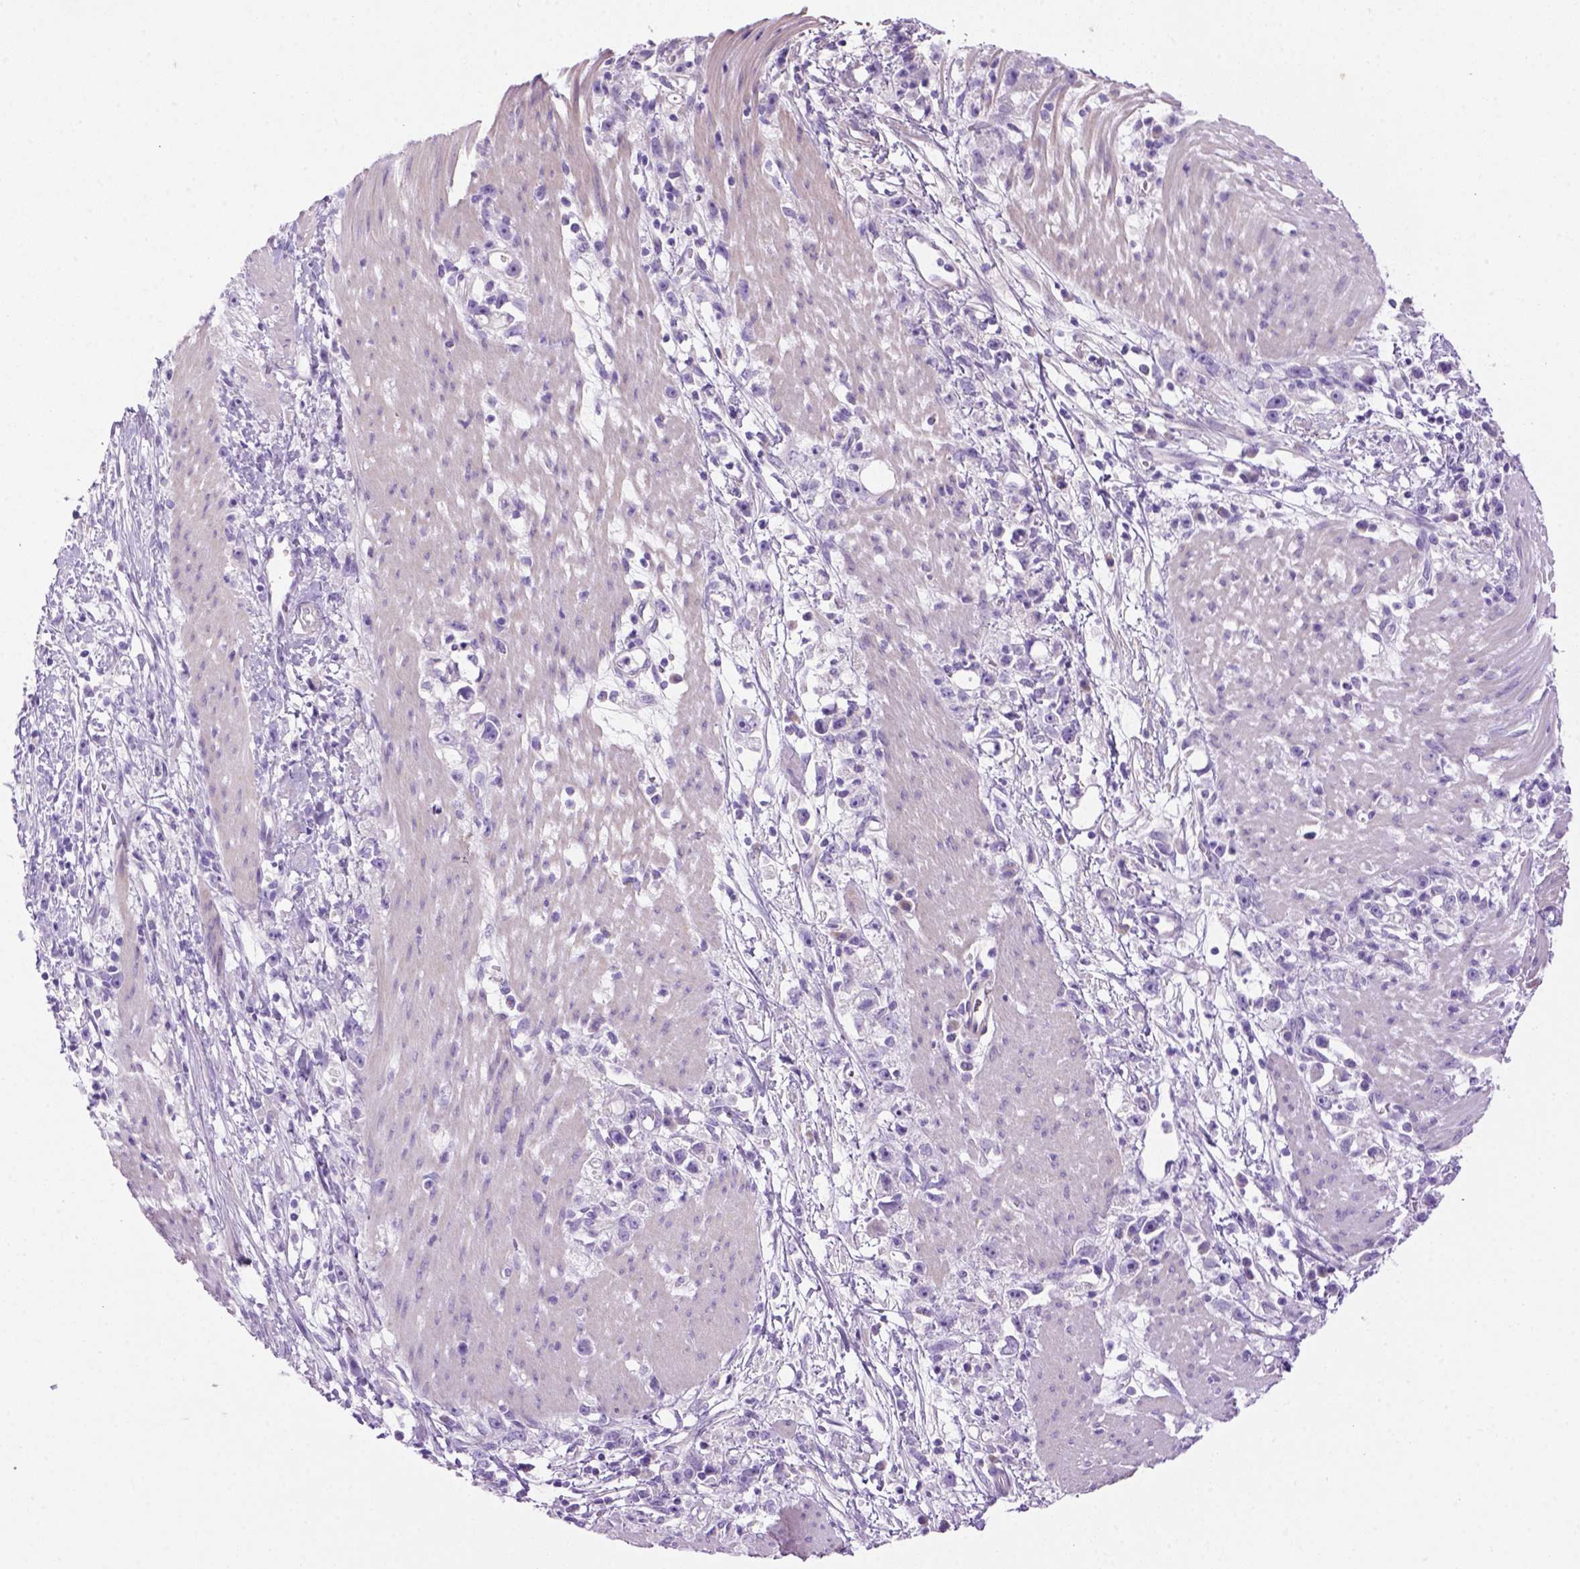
{"staining": {"intensity": "negative", "quantity": "none", "location": "none"}, "tissue": "stomach cancer", "cell_type": "Tumor cells", "image_type": "cancer", "snomed": [{"axis": "morphology", "description": "Adenocarcinoma, NOS"}, {"axis": "topography", "description": "Stomach"}], "caption": "The immunohistochemistry (IHC) histopathology image has no significant positivity in tumor cells of adenocarcinoma (stomach) tissue.", "gene": "DNAH11", "patient": {"sex": "female", "age": 59}}